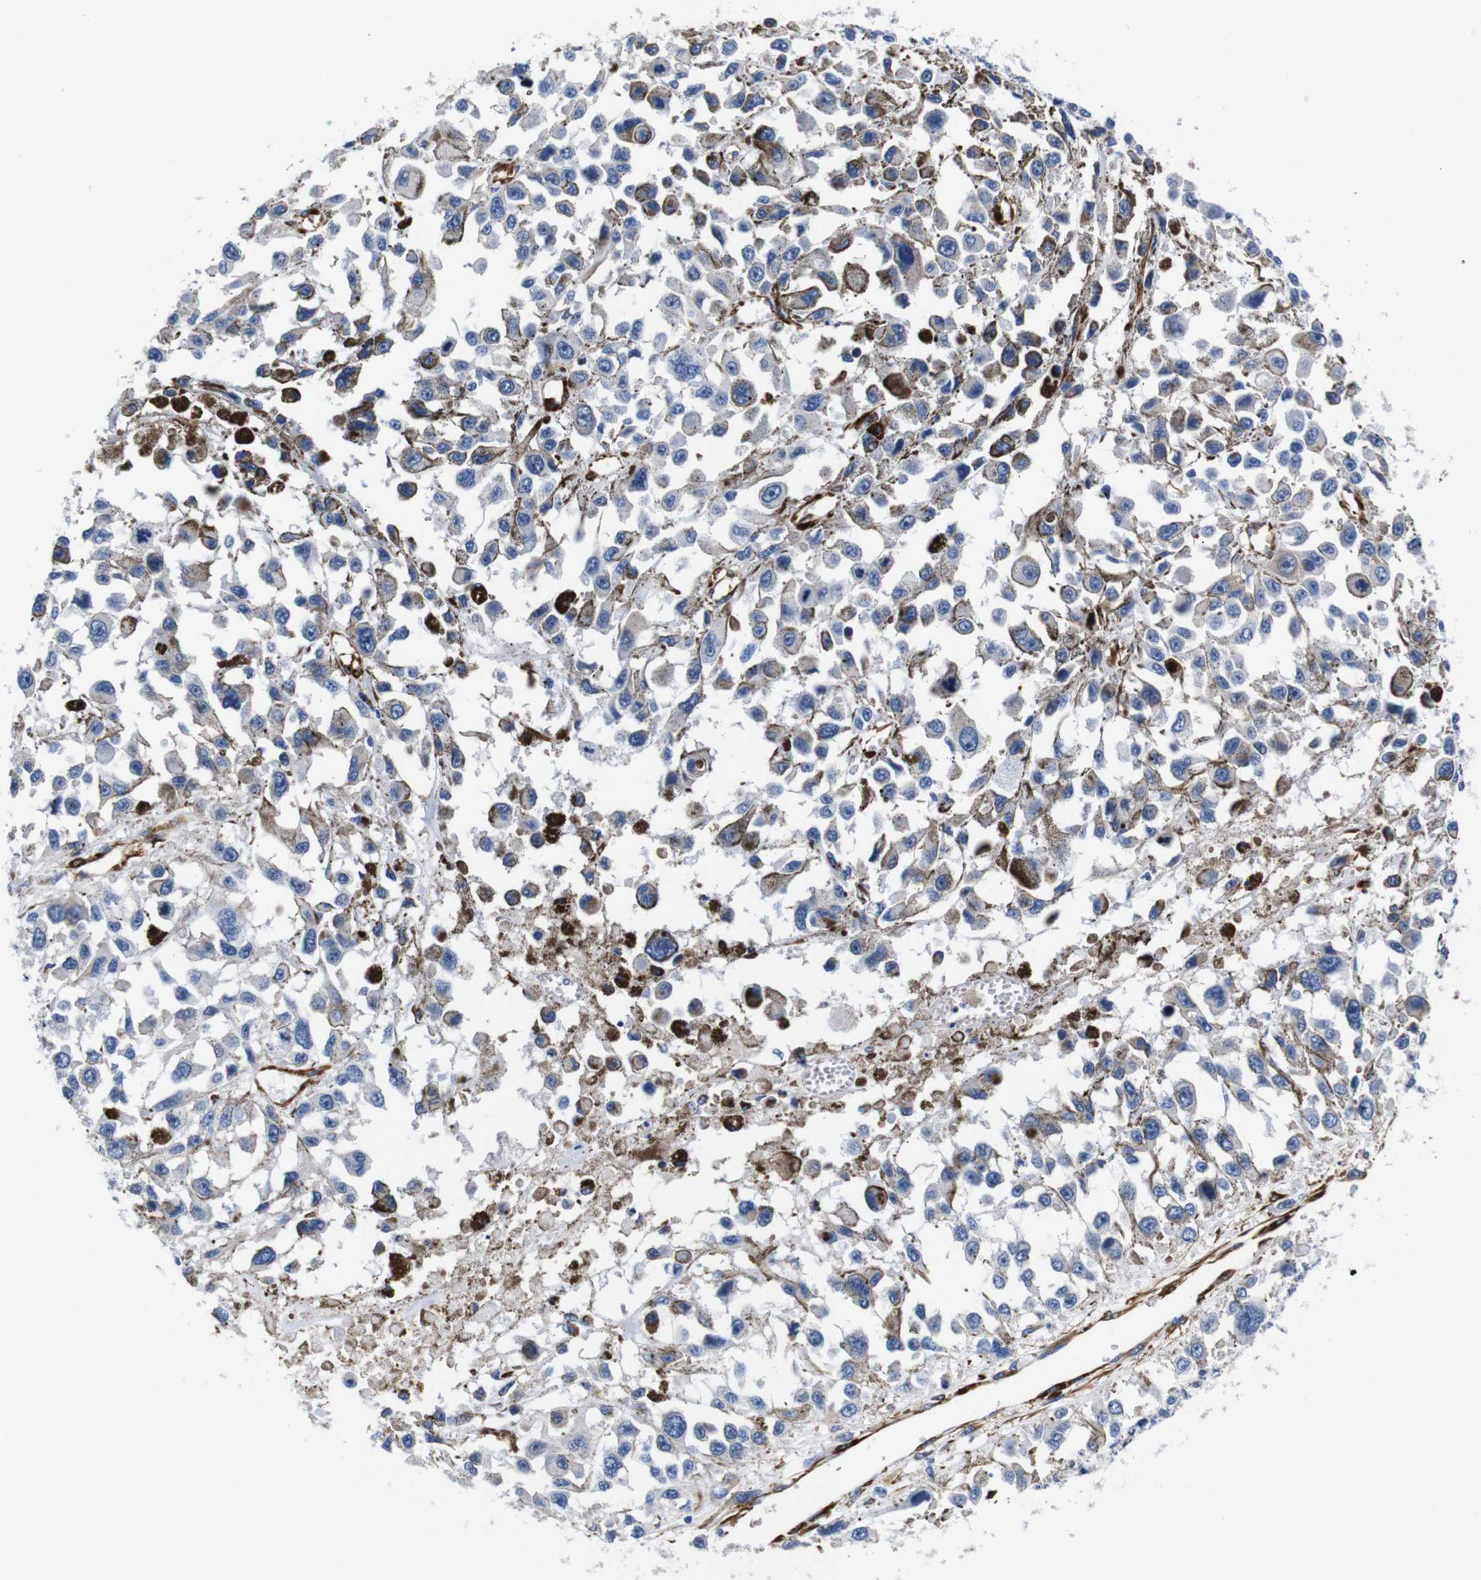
{"staining": {"intensity": "negative", "quantity": "none", "location": "none"}, "tissue": "melanoma", "cell_type": "Tumor cells", "image_type": "cancer", "snomed": [{"axis": "morphology", "description": "Malignant melanoma, Metastatic site"}, {"axis": "topography", "description": "Lymph node"}], "caption": "A photomicrograph of malignant melanoma (metastatic site) stained for a protein reveals no brown staining in tumor cells. (DAB immunohistochemistry (IHC) with hematoxylin counter stain).", "gene": "LRIG1", "patient": {"sex": "male", "age": 59}}